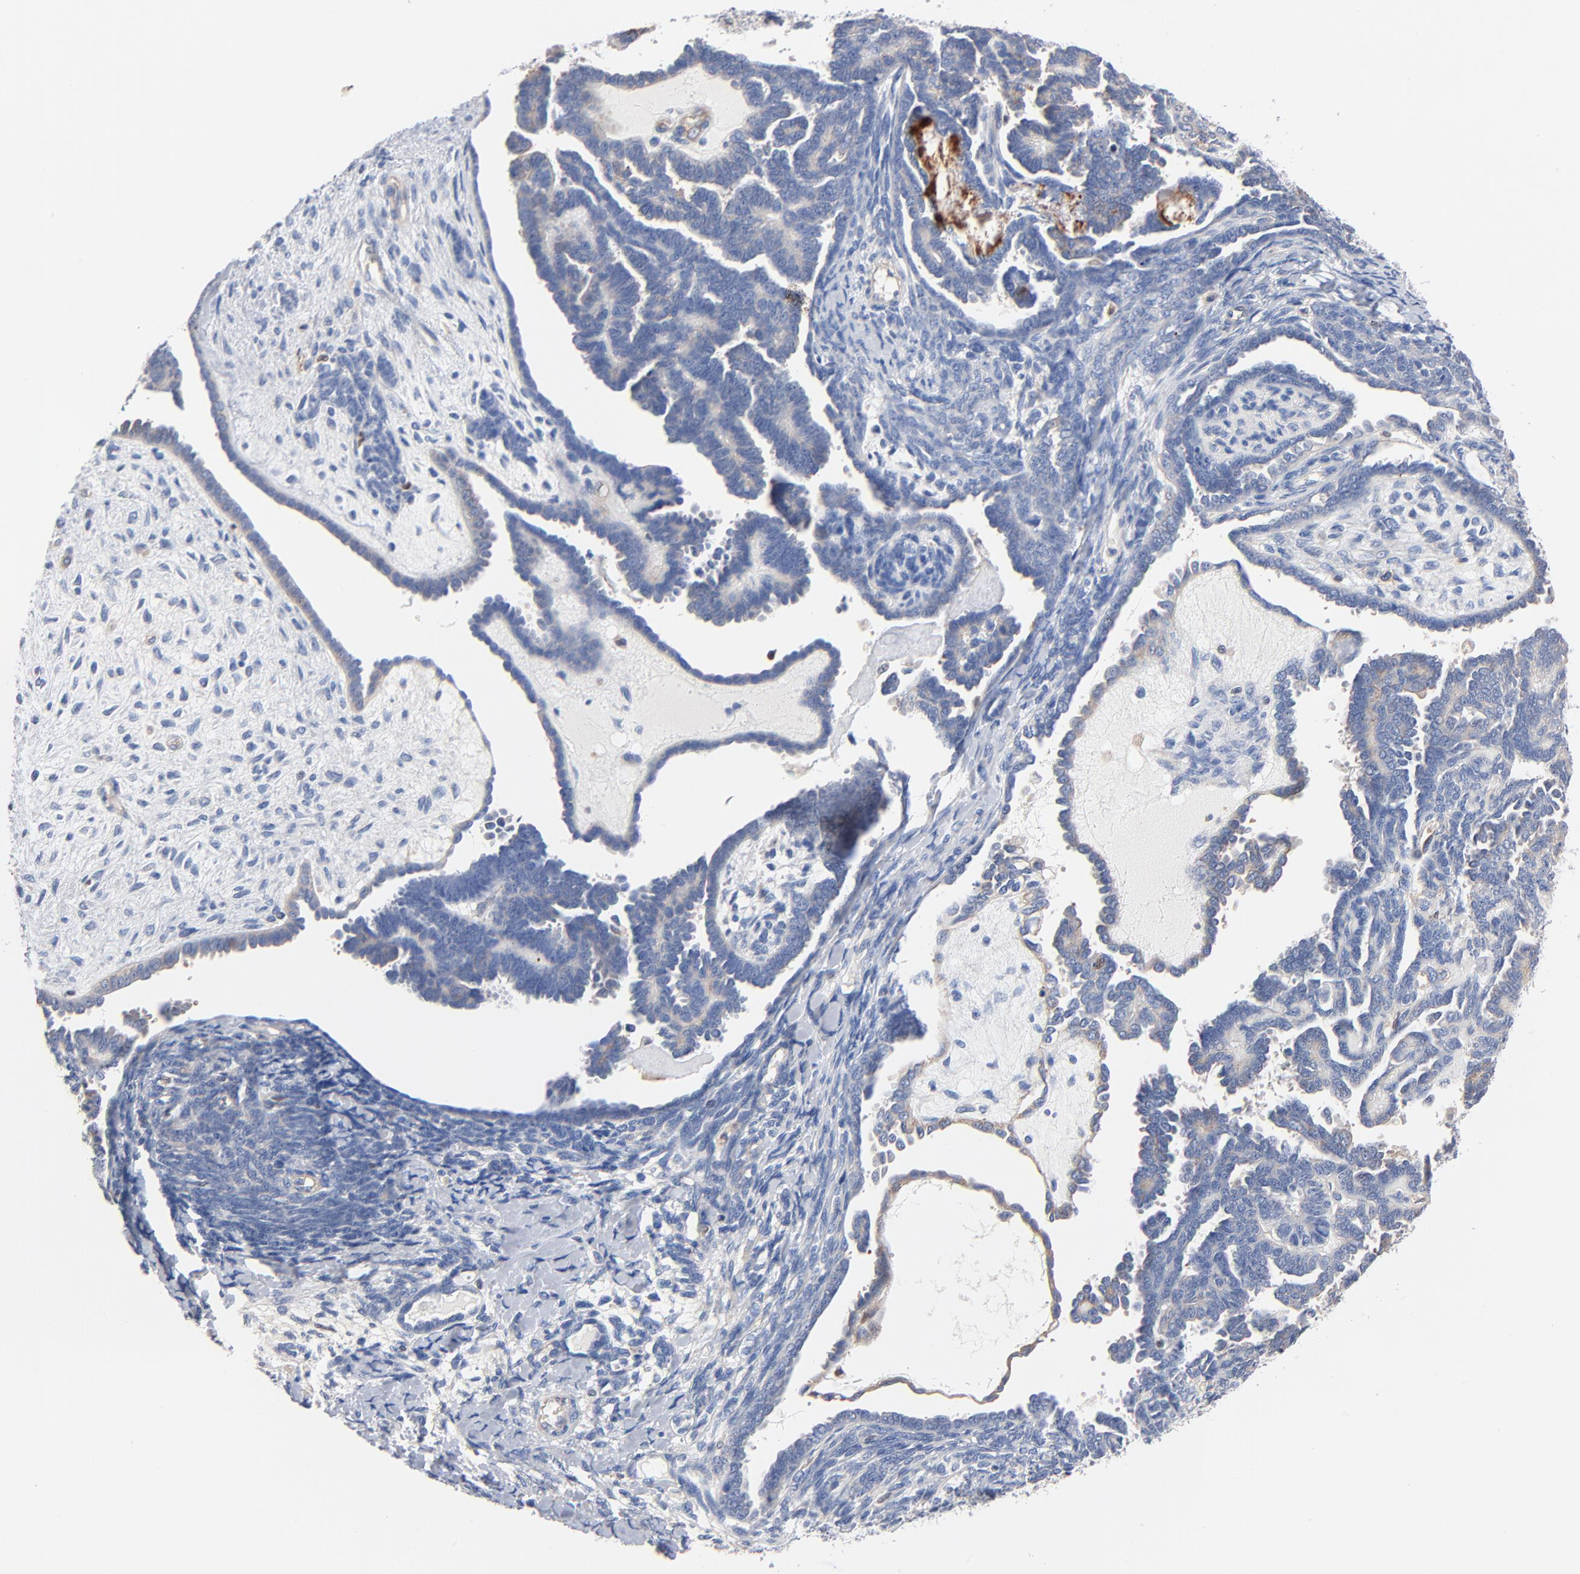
{"staining": {"intensity": "negative", "quantity": "none", "location": "none"}, "tissue": "endometrial cancer", "cell_type": "Tumor cells", "image_type": "cancer", "snomed": [{"axis": "morphology", "description": "Neoplasm, malignant, NOS"}, {"axis": "topography", "description": "Endometrium"}], "caption": "Image shows no significant protein expression in tumor cells of malignant neoplasm (endometrial). (IHC, brightfield microscopy, high magnification).", "gene": "ARHGEF6", "patient": {"sex": "female", "age": 74}}